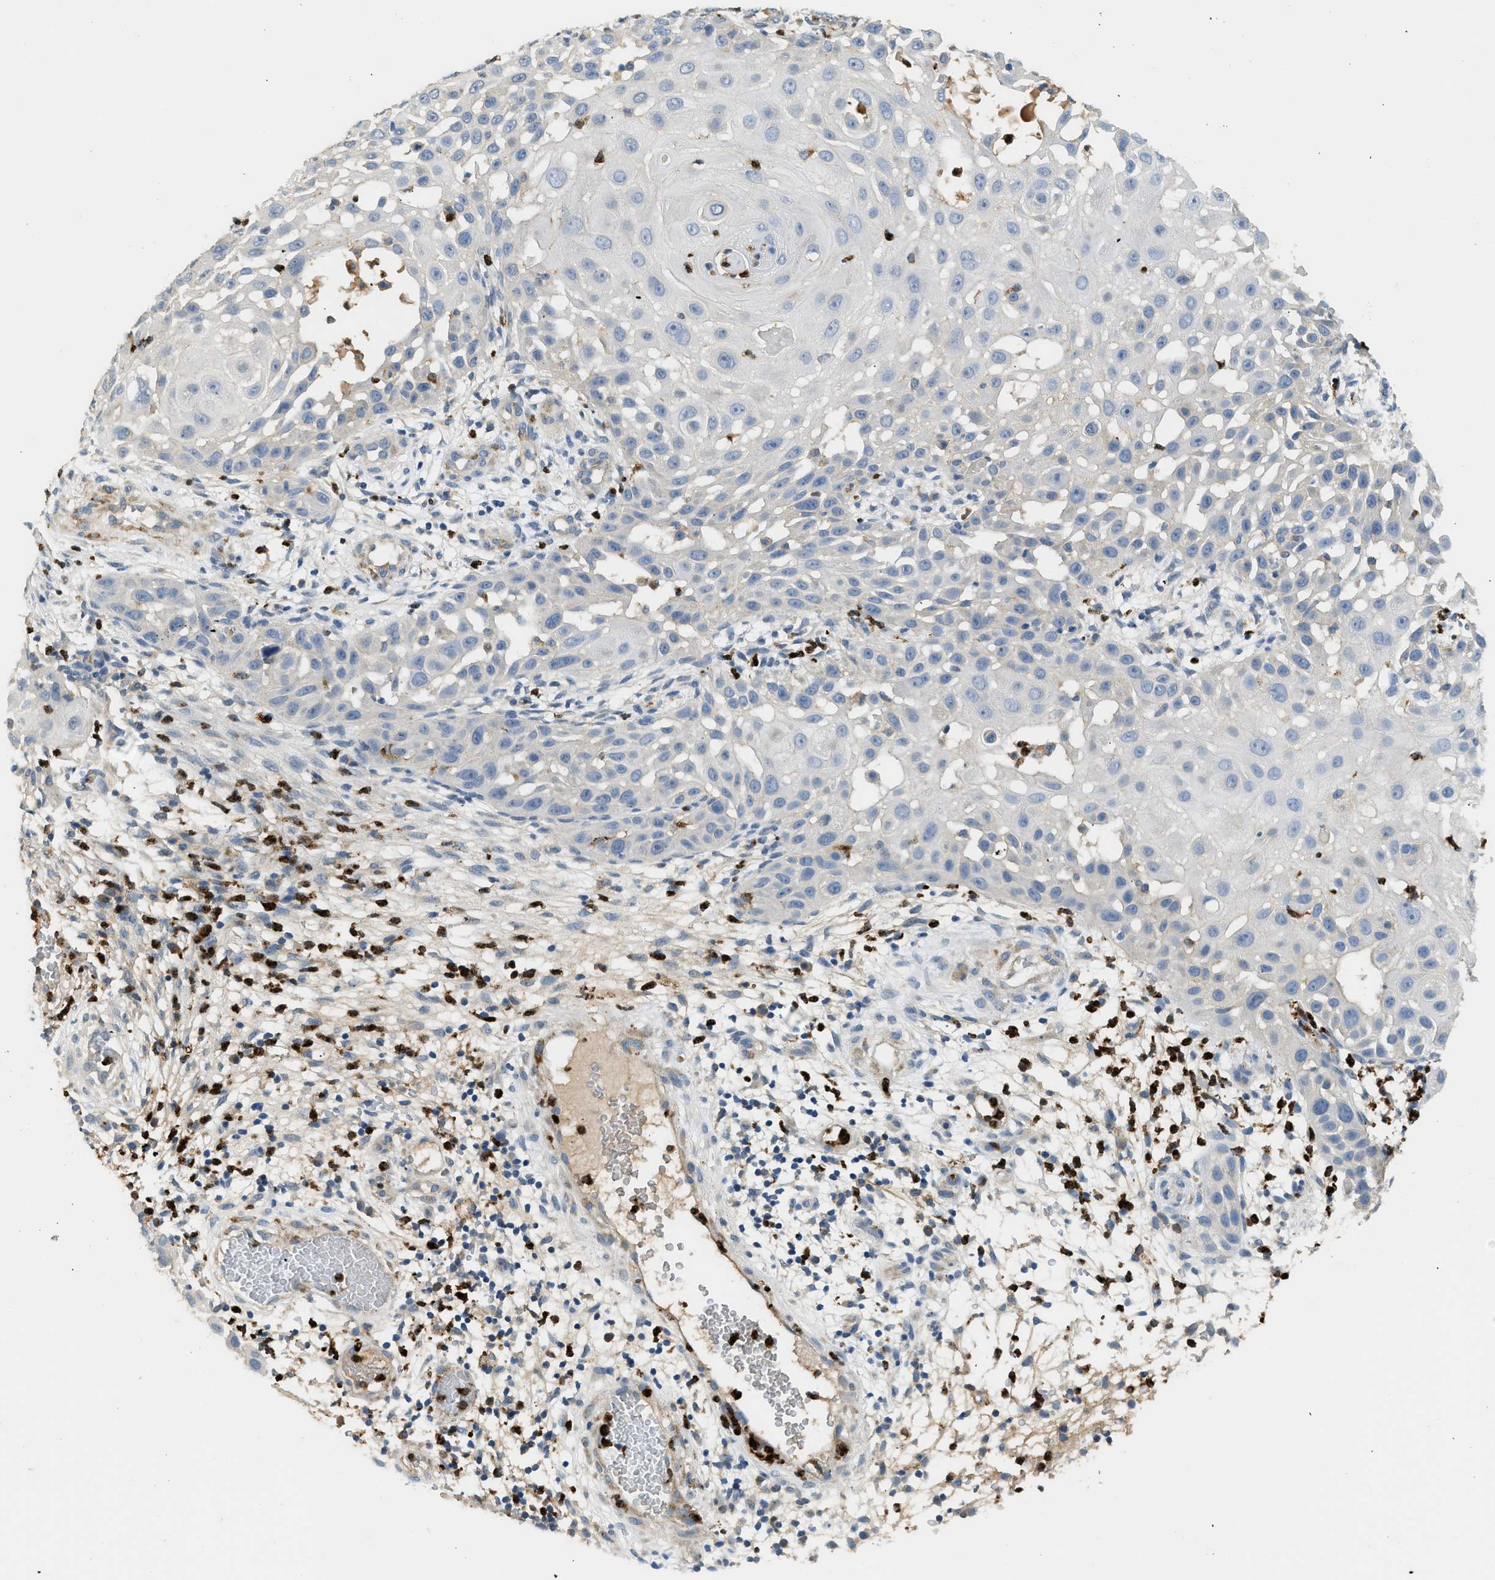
{"staining": {"intensity": "negative", "quantity": "none", "location": "none"}, "tissue": "skin cancer", "cell_type": "Tumor cells", "image_type": "cancer", "snomed": [{"axis": "morphology", "description": "Squamous cell carcinoma, NOS"}, {"axis": "topography", "description": "Skin"}], "caption": "Immunohistochemical staining of human skin squamous cell carcinoma reveals no significant positivity in tumor cells.", "gene": "RHBDF2", "patient": {"sex": "female", "age": 44}}